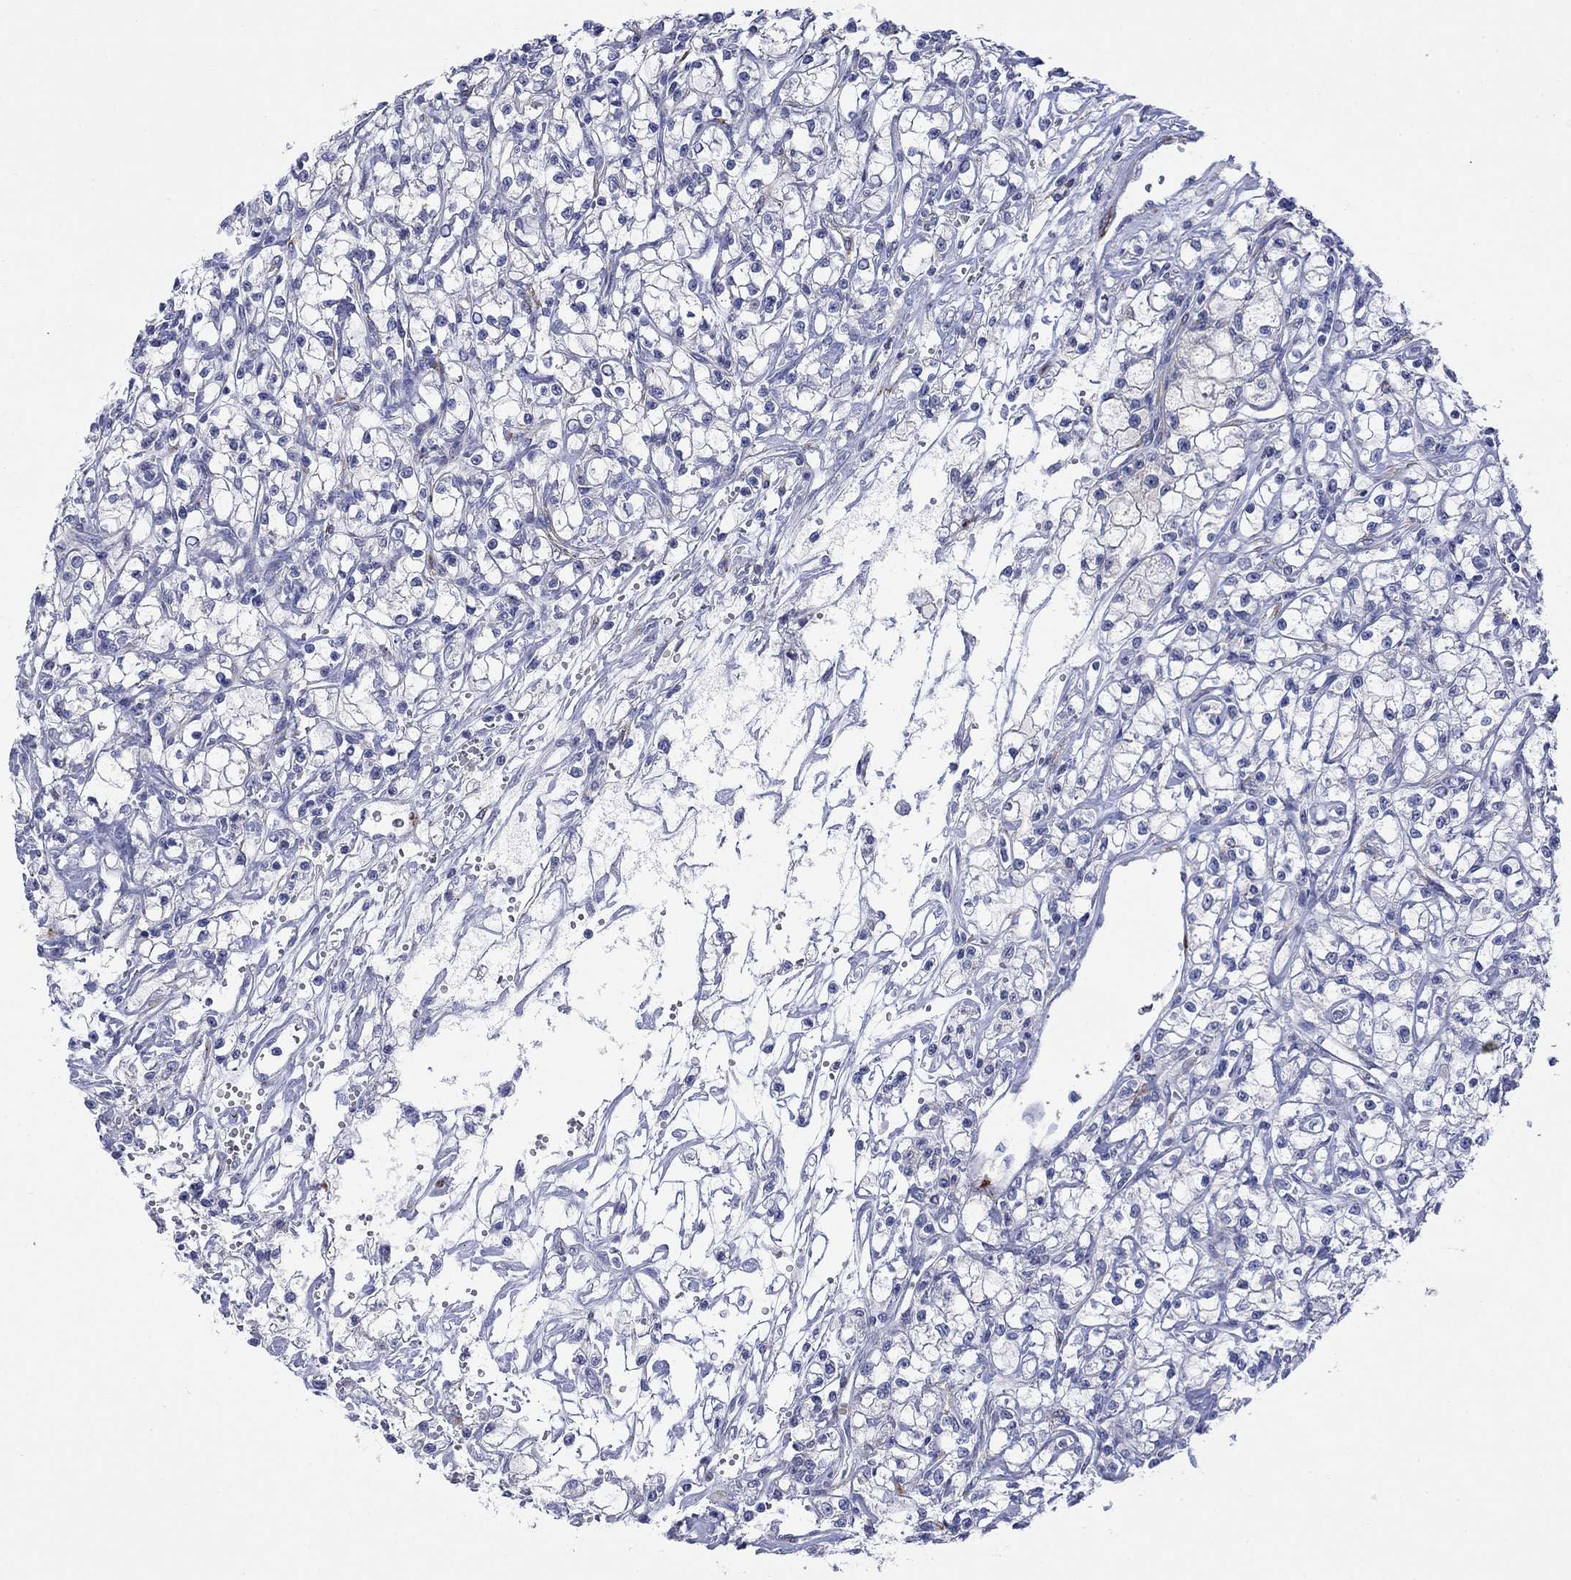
{"staining": {"intensity": "negative", "quantity": "none", "location": "none"}, "tissue": "renal cancer", "cell_type": "Tumor cells", "image_type": "cancer", "snomed": [{"axis": "morphology", "description": "Adenocarcinoma, NOS"}, {"axis": "topography", "description": "Kidney"}], "caption": "Tumor cells are negative for brown protein staining in adenocarcinoma (renal).", "gene": "PTPRZ1", "patient": {"sex": "female", "age": 59}}